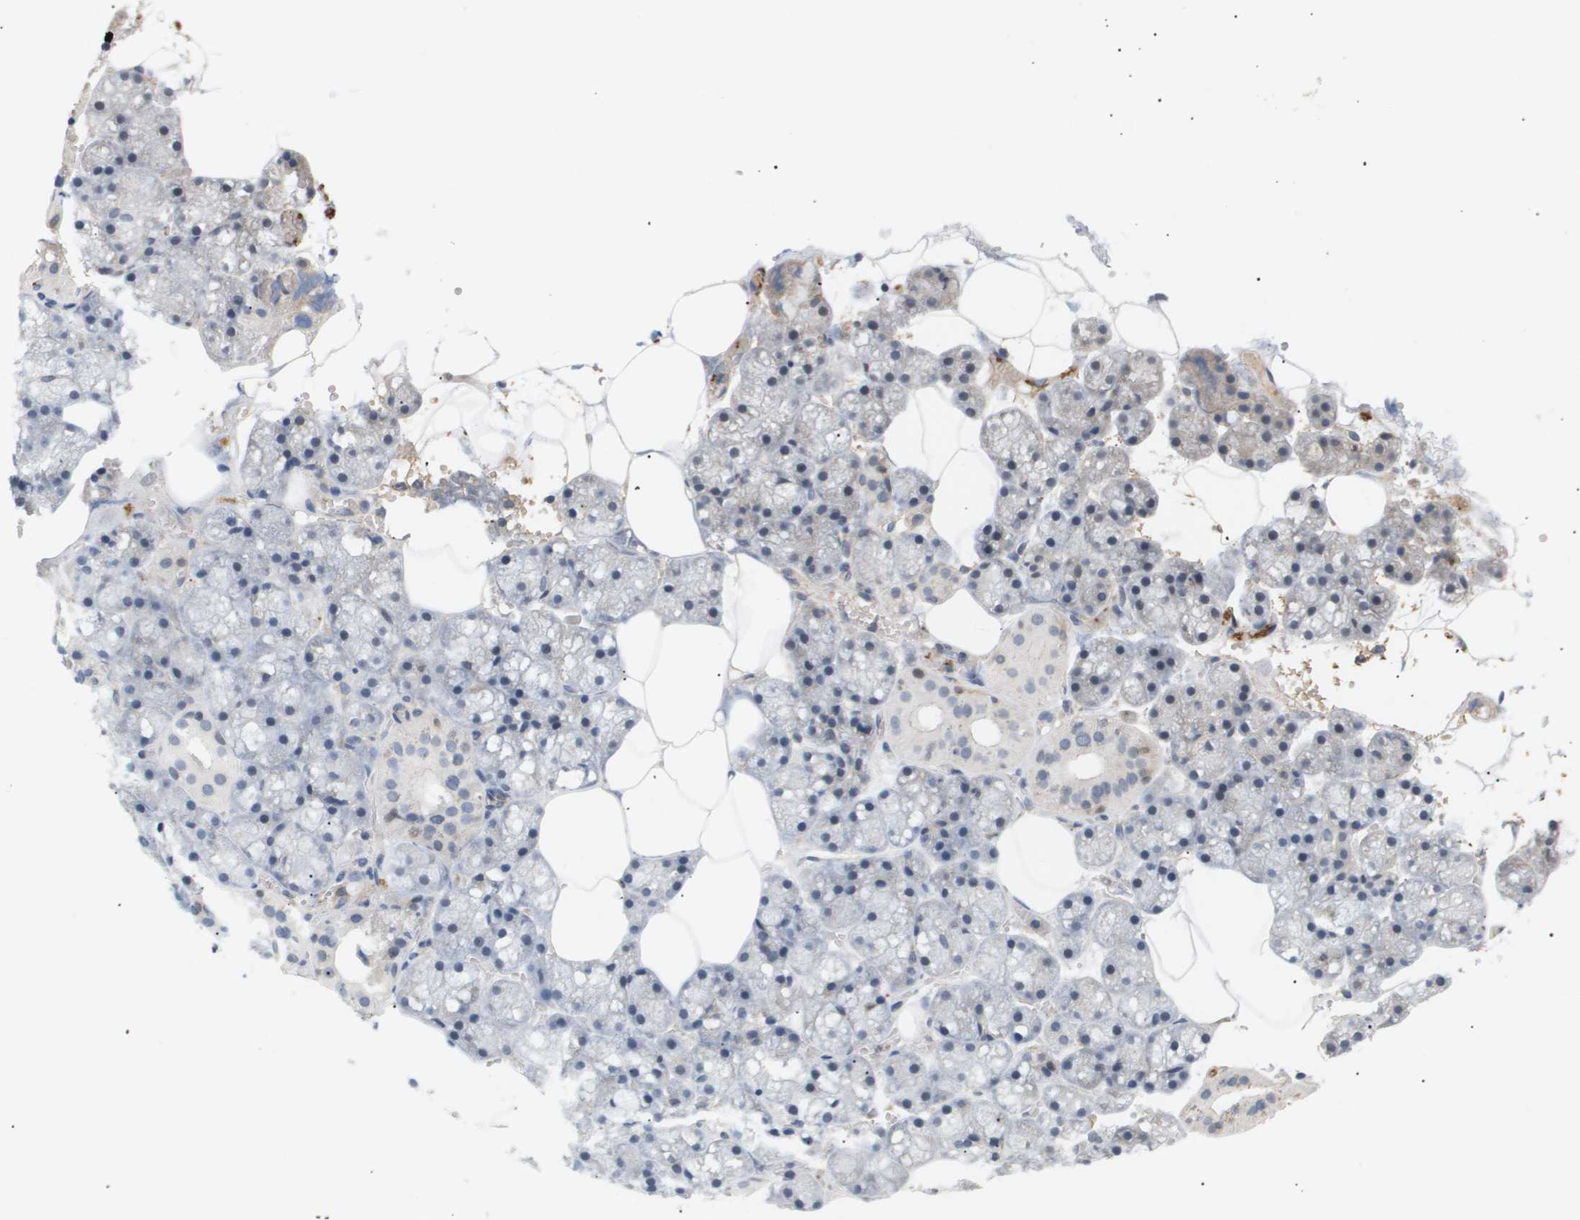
{"staining": {"intensity": "negative", "quantity": "none", "location": "none"}, "tissue": "salivary gland", "cell_type": "Glandular cells", "image_type": "normal", "snomed": [{"axis": "morphology", "description": "Normal tissue, NOS"}, {"axis": "topography", "description": "Salivary gland"}], "caption": "Glandular cells show no significant protein expression in normal salivary gland. (DAB immunohistochemistry visualized using brightfield microscopy, high magnification).", "gene": "CORO2B", "patient": {"sex": "male", "age": 62}}